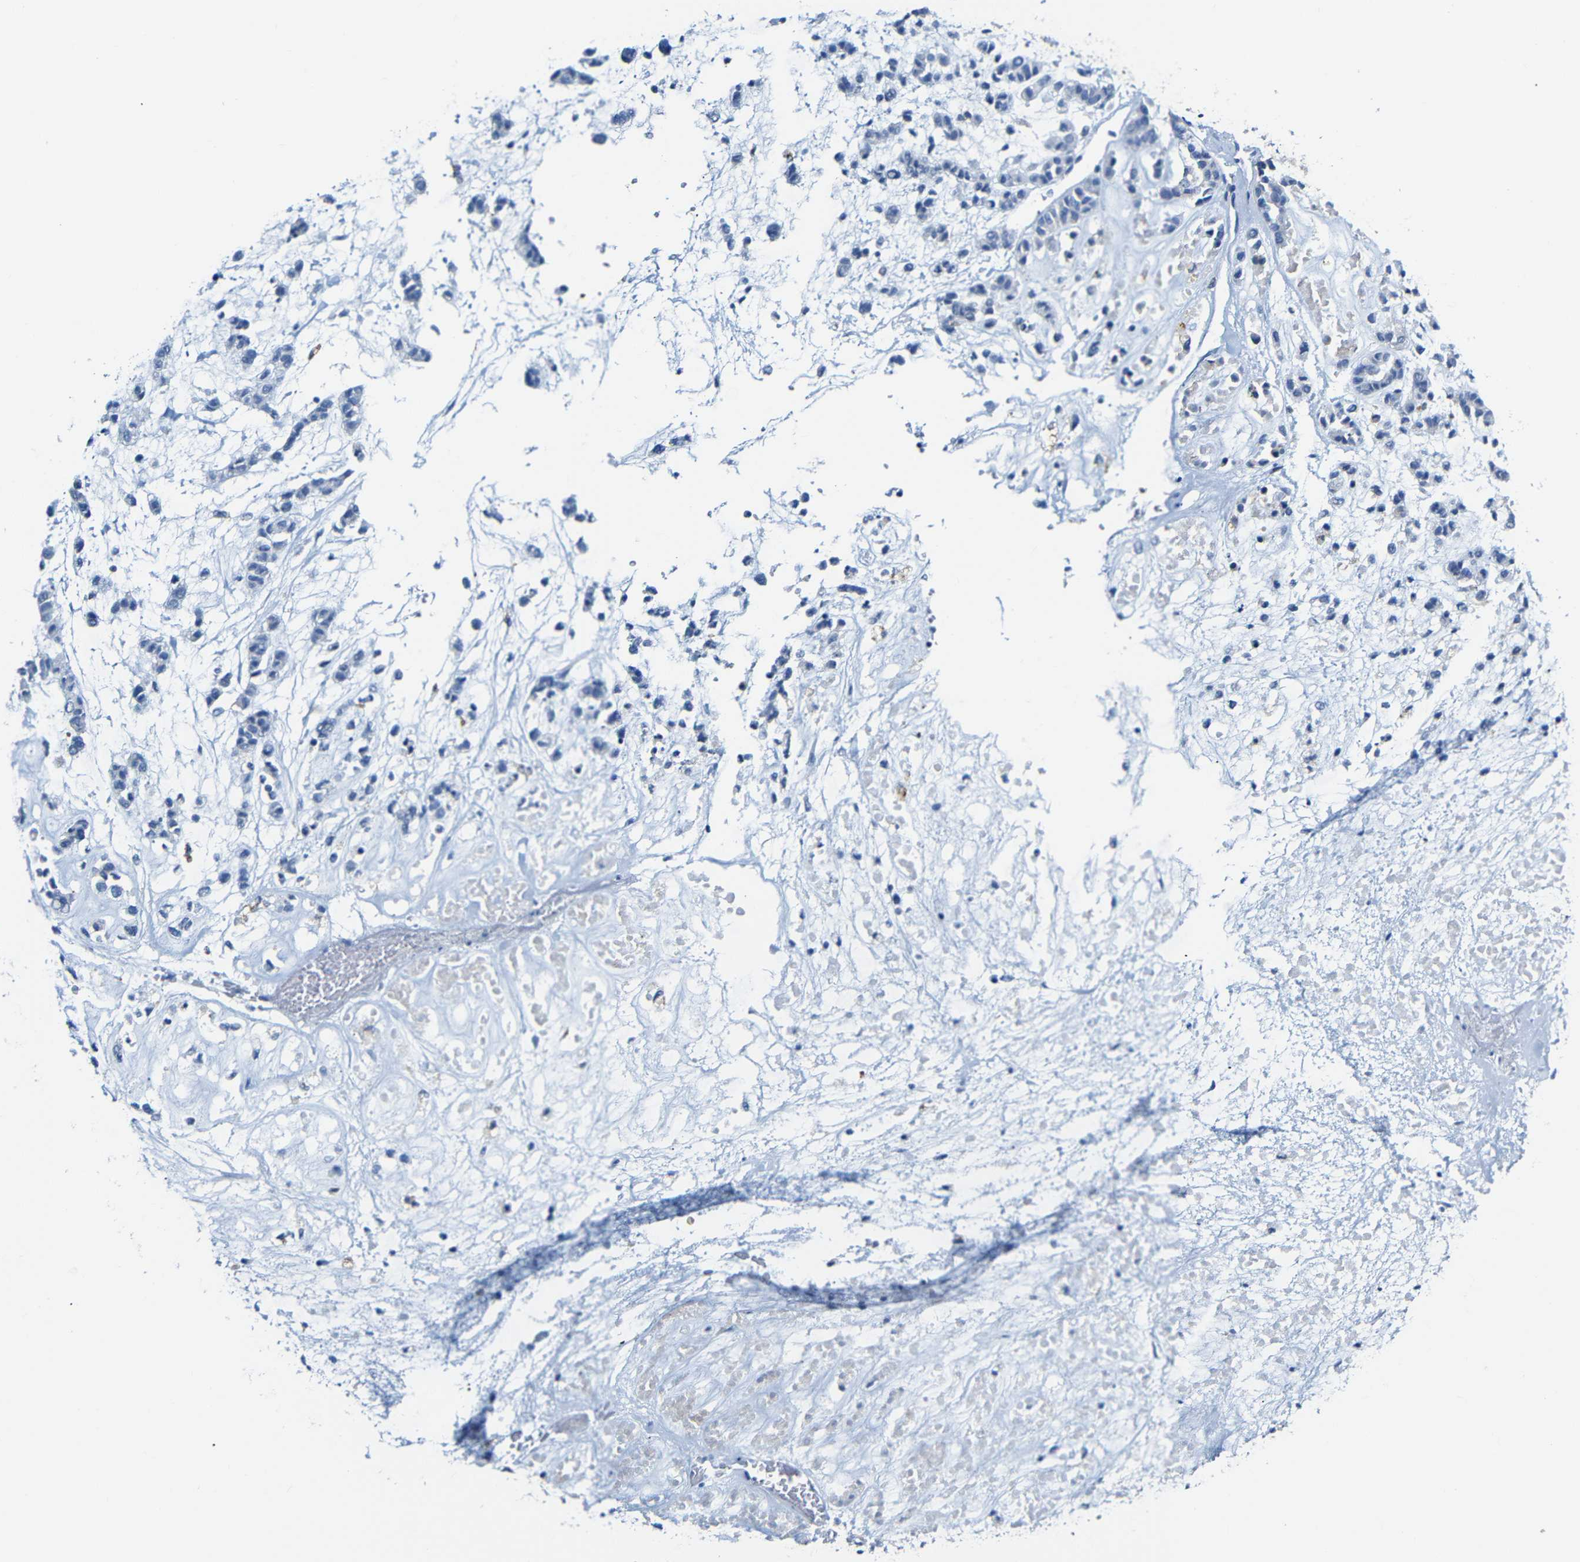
{"staining": {"intensity": "negative", "quantity": "none", "location": "none"}, "tissue": "head and neck cancer", "cell_type": "Tumor cells", "image_type": "cancer", "snomed": [{"axis": "morphology", "description": "Adenocarcinoma, NOS"}, {"axis": "morphology", "description": "Adenoma, NOS"}, {"axis": "topography", "description": "Head-Neck"}], "caption": "There is no significant expression in tumor cells of adenoma (head and neck). Brightfield microscopy of immunohistochemistry stained with DAB (3,3'-diaminobenzidine) (brown) and hematoxylin (blue), captured at high magnification.", "gene": "C15orf48", "patient": {"sex": "female", "age": 55}}